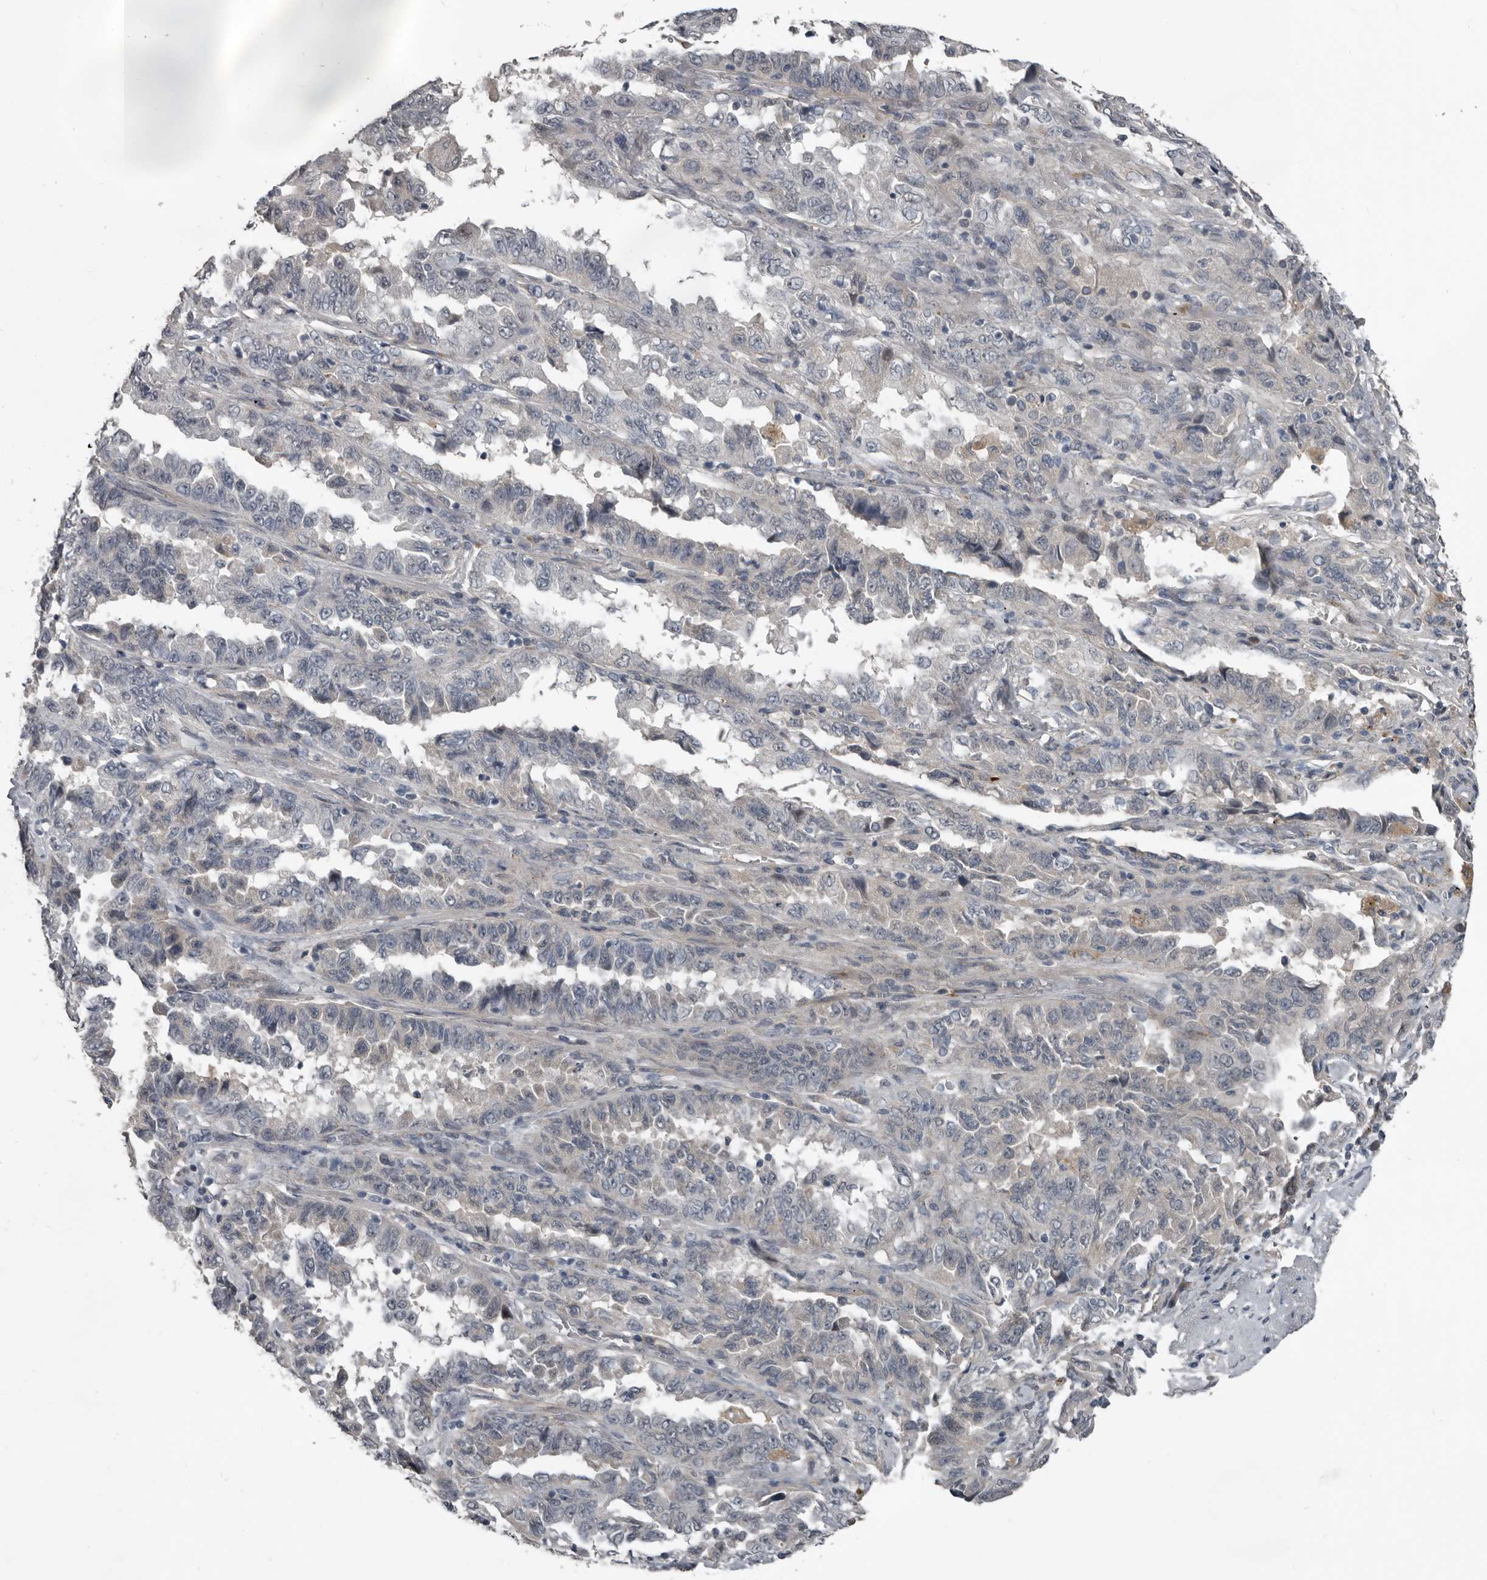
{"staining": {"intensity": "negative", "quantity": "none", "location": "none"}, "tissue": "lung cancer", "cell_type": "Tumor cells", "image_type": "cancer", "snomed": [{"axis": "morphology", "description": "Adenocarcinoma, NOS"}, {"axis": "topography", "description": "Lung"}], "caption": "Human lung cancer (adenocarcinoma) stained for a protein using IHC reveals no expression in tumor cells.", "gene": "C1orf216", "patient": {"sex": "female", "age": 51}}